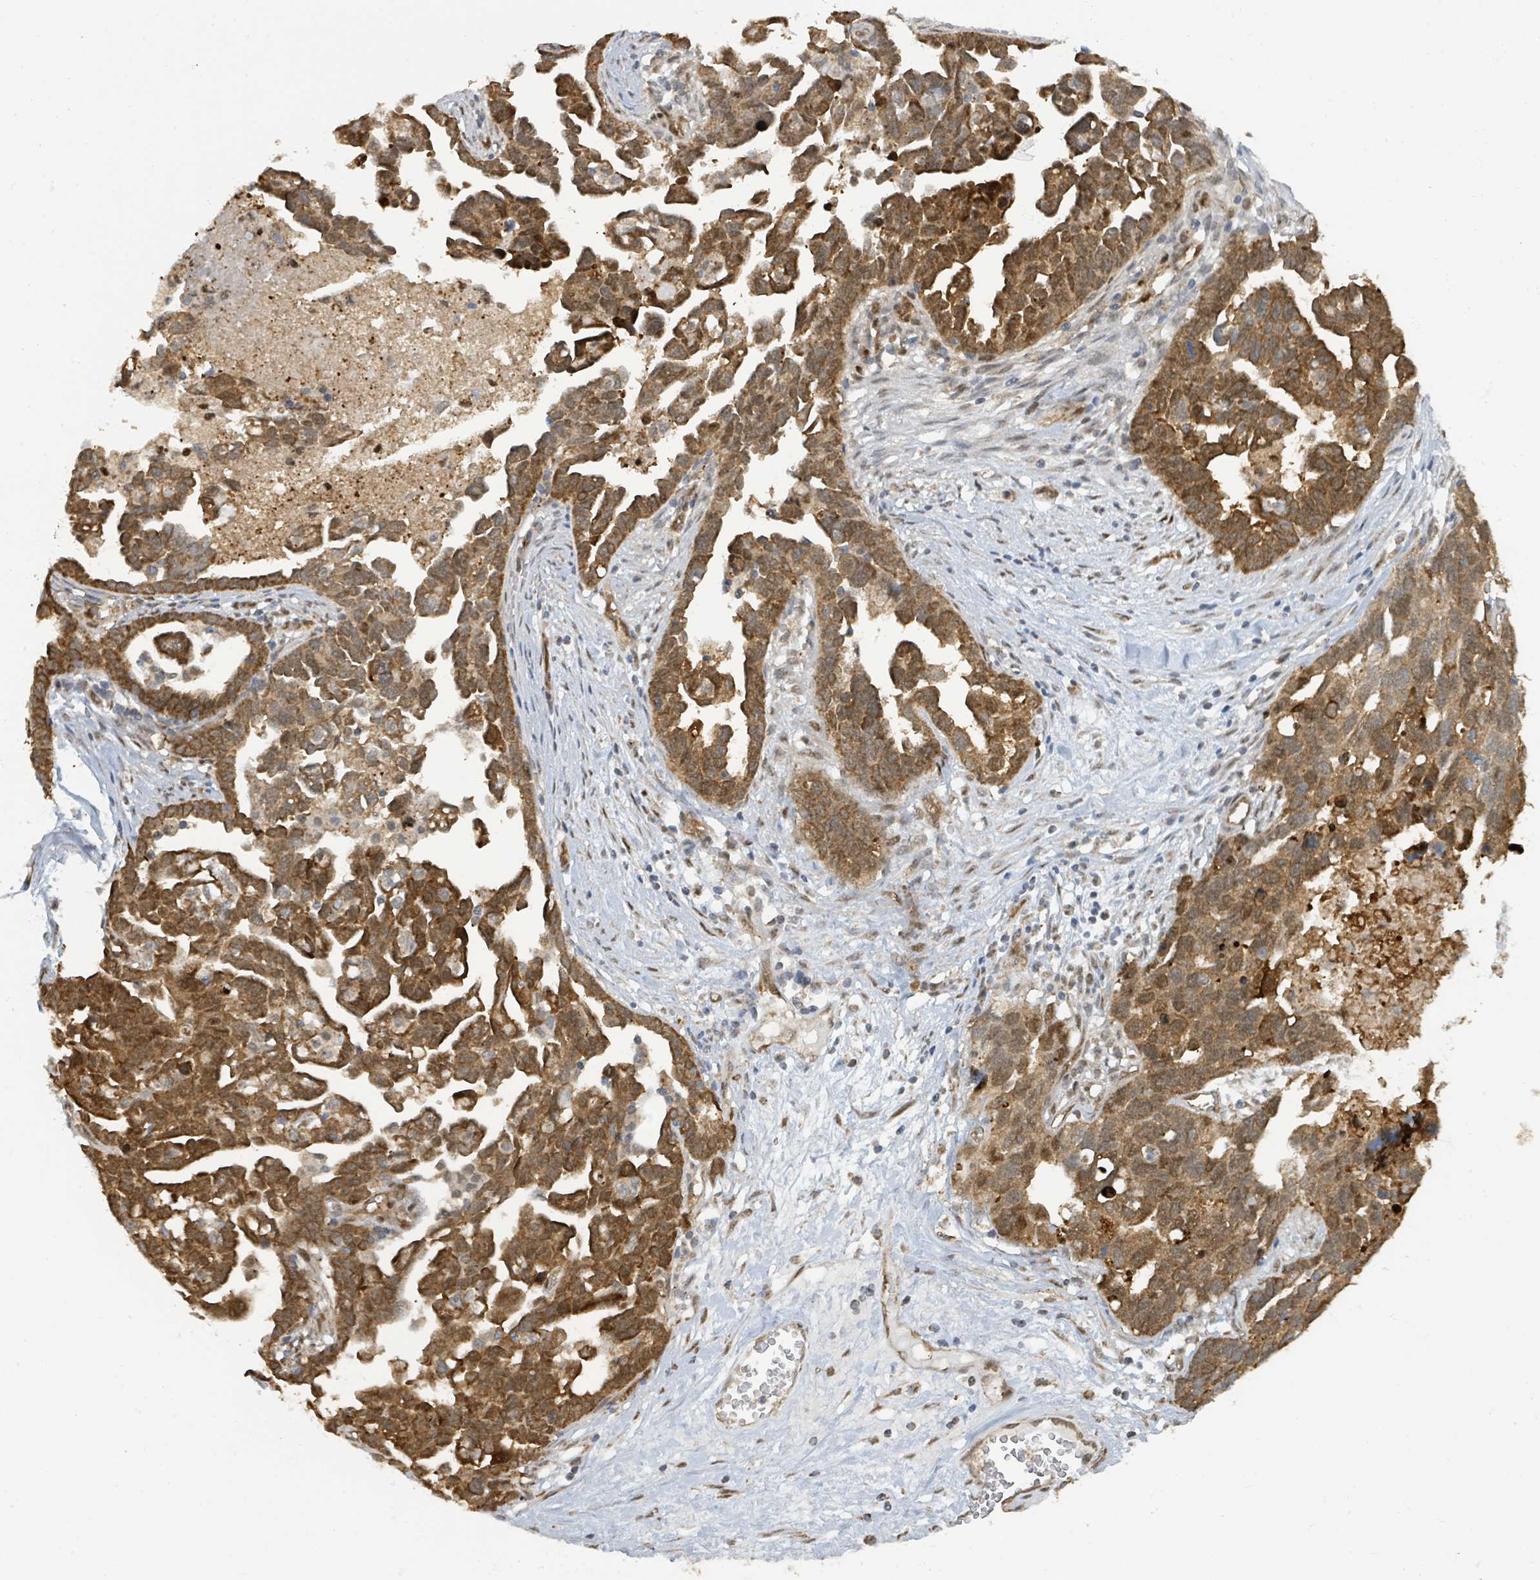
{"staining": {"intensity": "strong", "quantity": ">75%", "location": "cytoplasmic/membranous,nuclear"}, "tissue": "ovarian cancer", "cell_type": "Tumor cells", "image_type": "cancer", "snomed": [{"axis": "morphology", "description": "Cystadenocarcinoma, serous, NOS"}, {"axis": "topography", "description": "Ovary"}], "caption": "DAB (3,3'-diaminobenzidine) immunohistochemical staining of ovarian cancer displays strong cytoplasmic/membranous and nuclear protein staining in approximately >75% of tumor cells.", "gene": "PSMB7", "patient": {"sex": "female", "age": 54}}